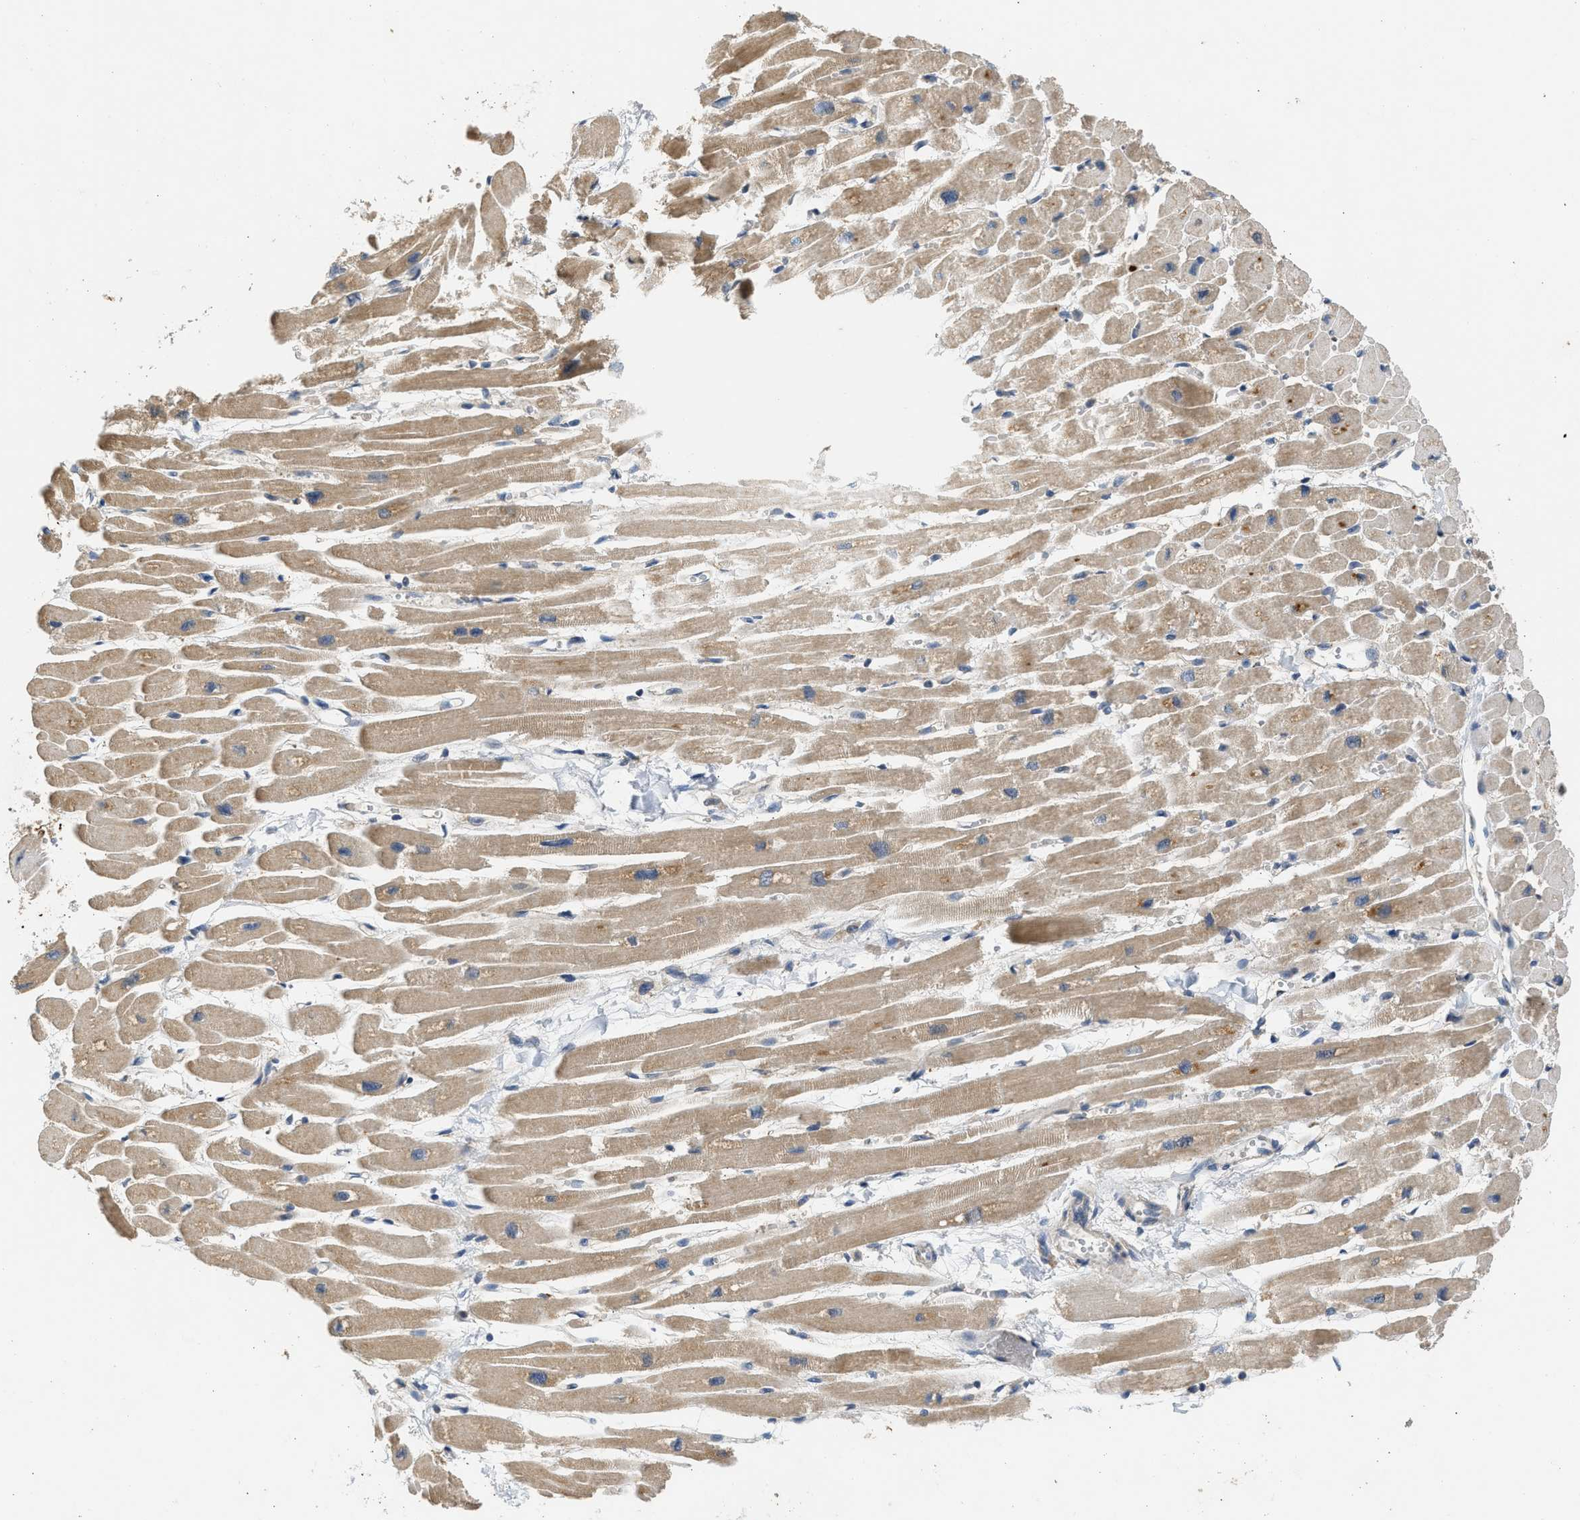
{"staining": {"intensity": "weak", "quantity": ">75%", "location": "cytoplasmic/membranous"}, "tissue": "heart muscle", "cell_type": "Cardiomyocytes", "image_type": "normal", "snomed": [{"axis": "morphology", "description": "Normal tissue, NOS"}, {"axis": "topography", "description": "Heart"}], "caption": "Cardiomyocytes reveal low levels of weak cytoplasmic/membranous expression in about >75% of cells in unremarkable human heart muscle.", "gene": "CYP1A1", "patient": {"sex": "female", "age": 54}}